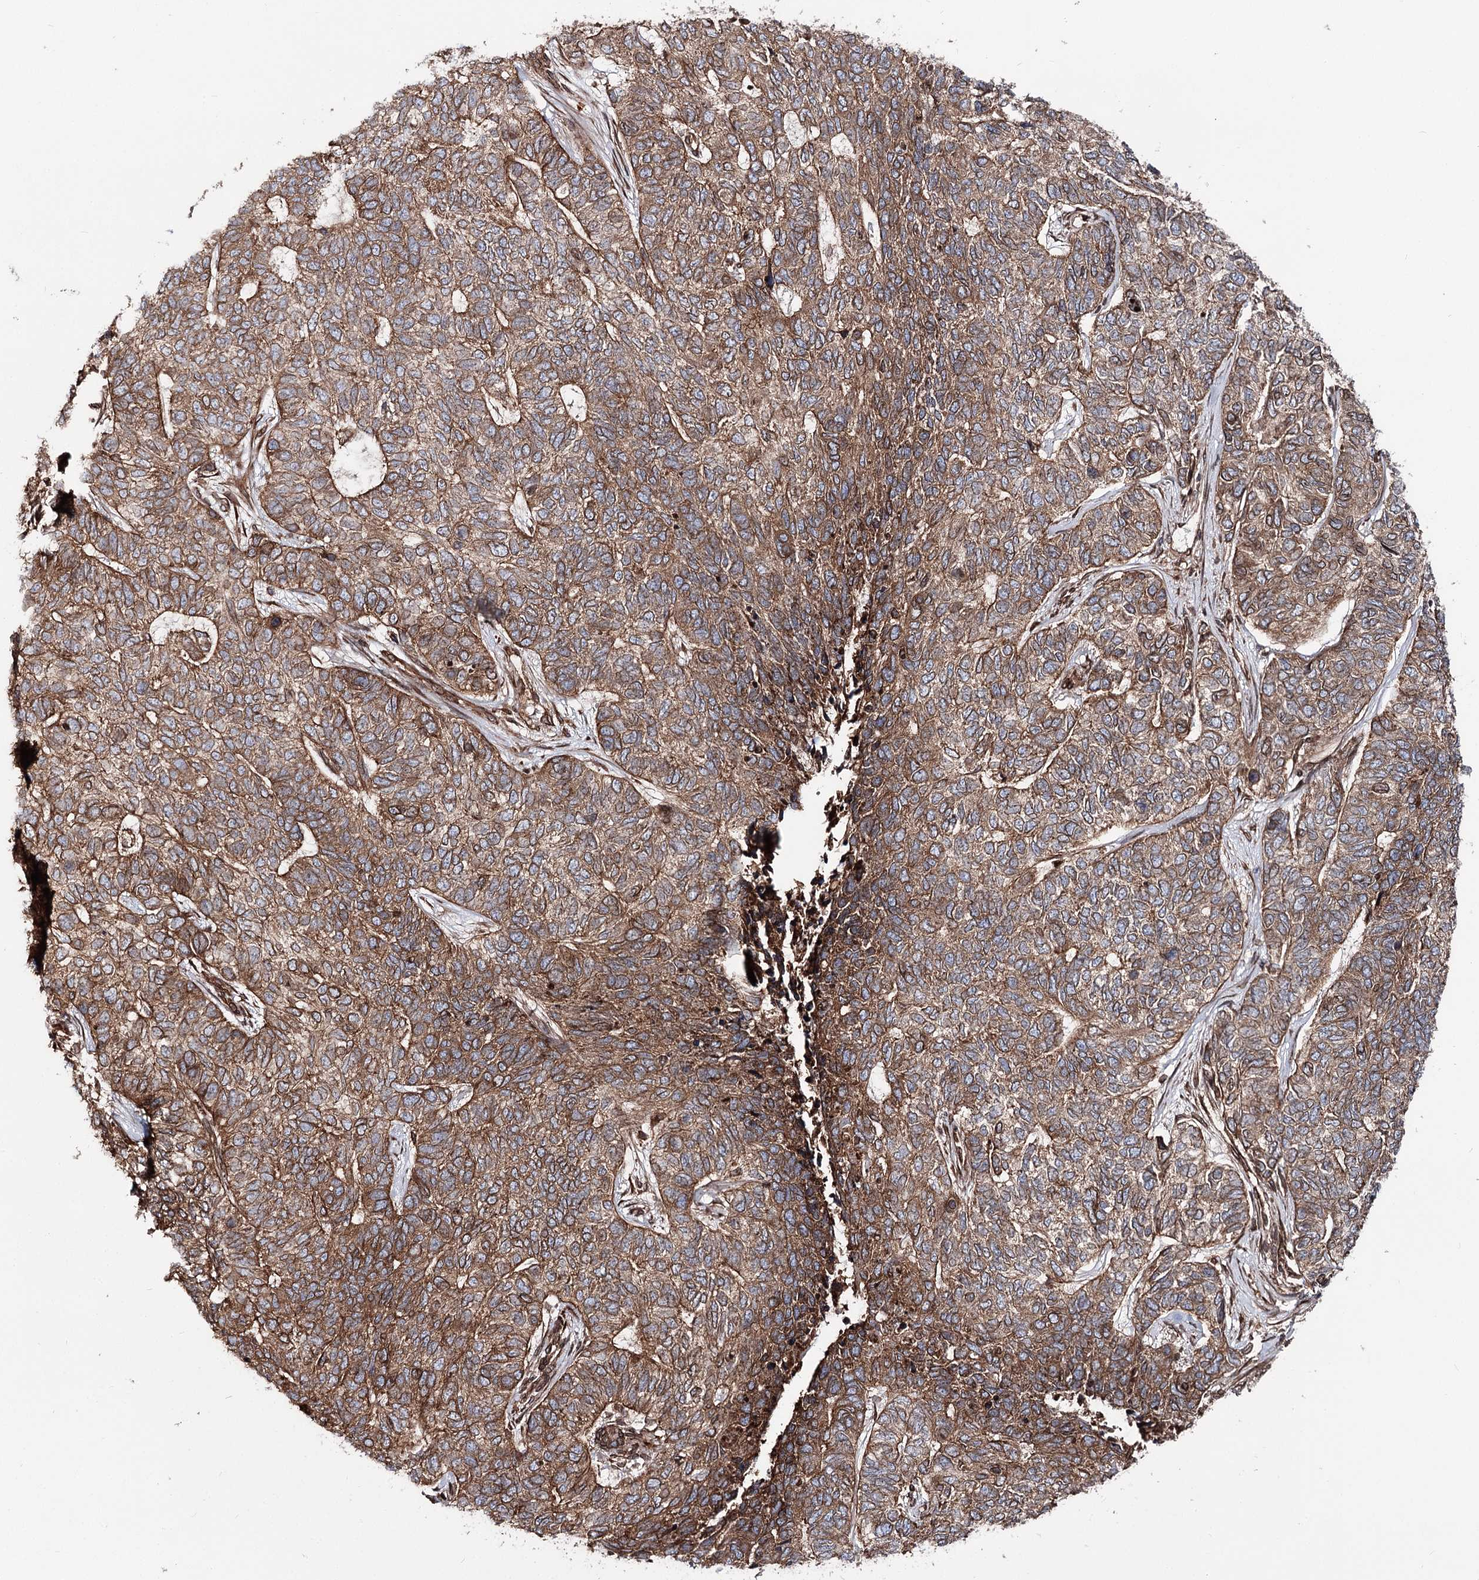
{"staining": {"intensity": "moderate", "quantity": ">75%", "location": "cytoplasmic/membranous,nuclear"}, "tissue": "skin cancer", "cell_type": "Tumor cells", "image_type": "cancer", "snomed": [{"axis": "morphology", "description": "Basal cell carcinoma"}, {"axis": "topography", "description": "Skin"}], "caption": "Skin basal cell carcinoma stained for a protein displays moderate cytoplasmic/membranous and nuclear positivity in tumor cells.", "gene": "FGFR1OP2", "patient": {"sex": "female", "age": 65}}